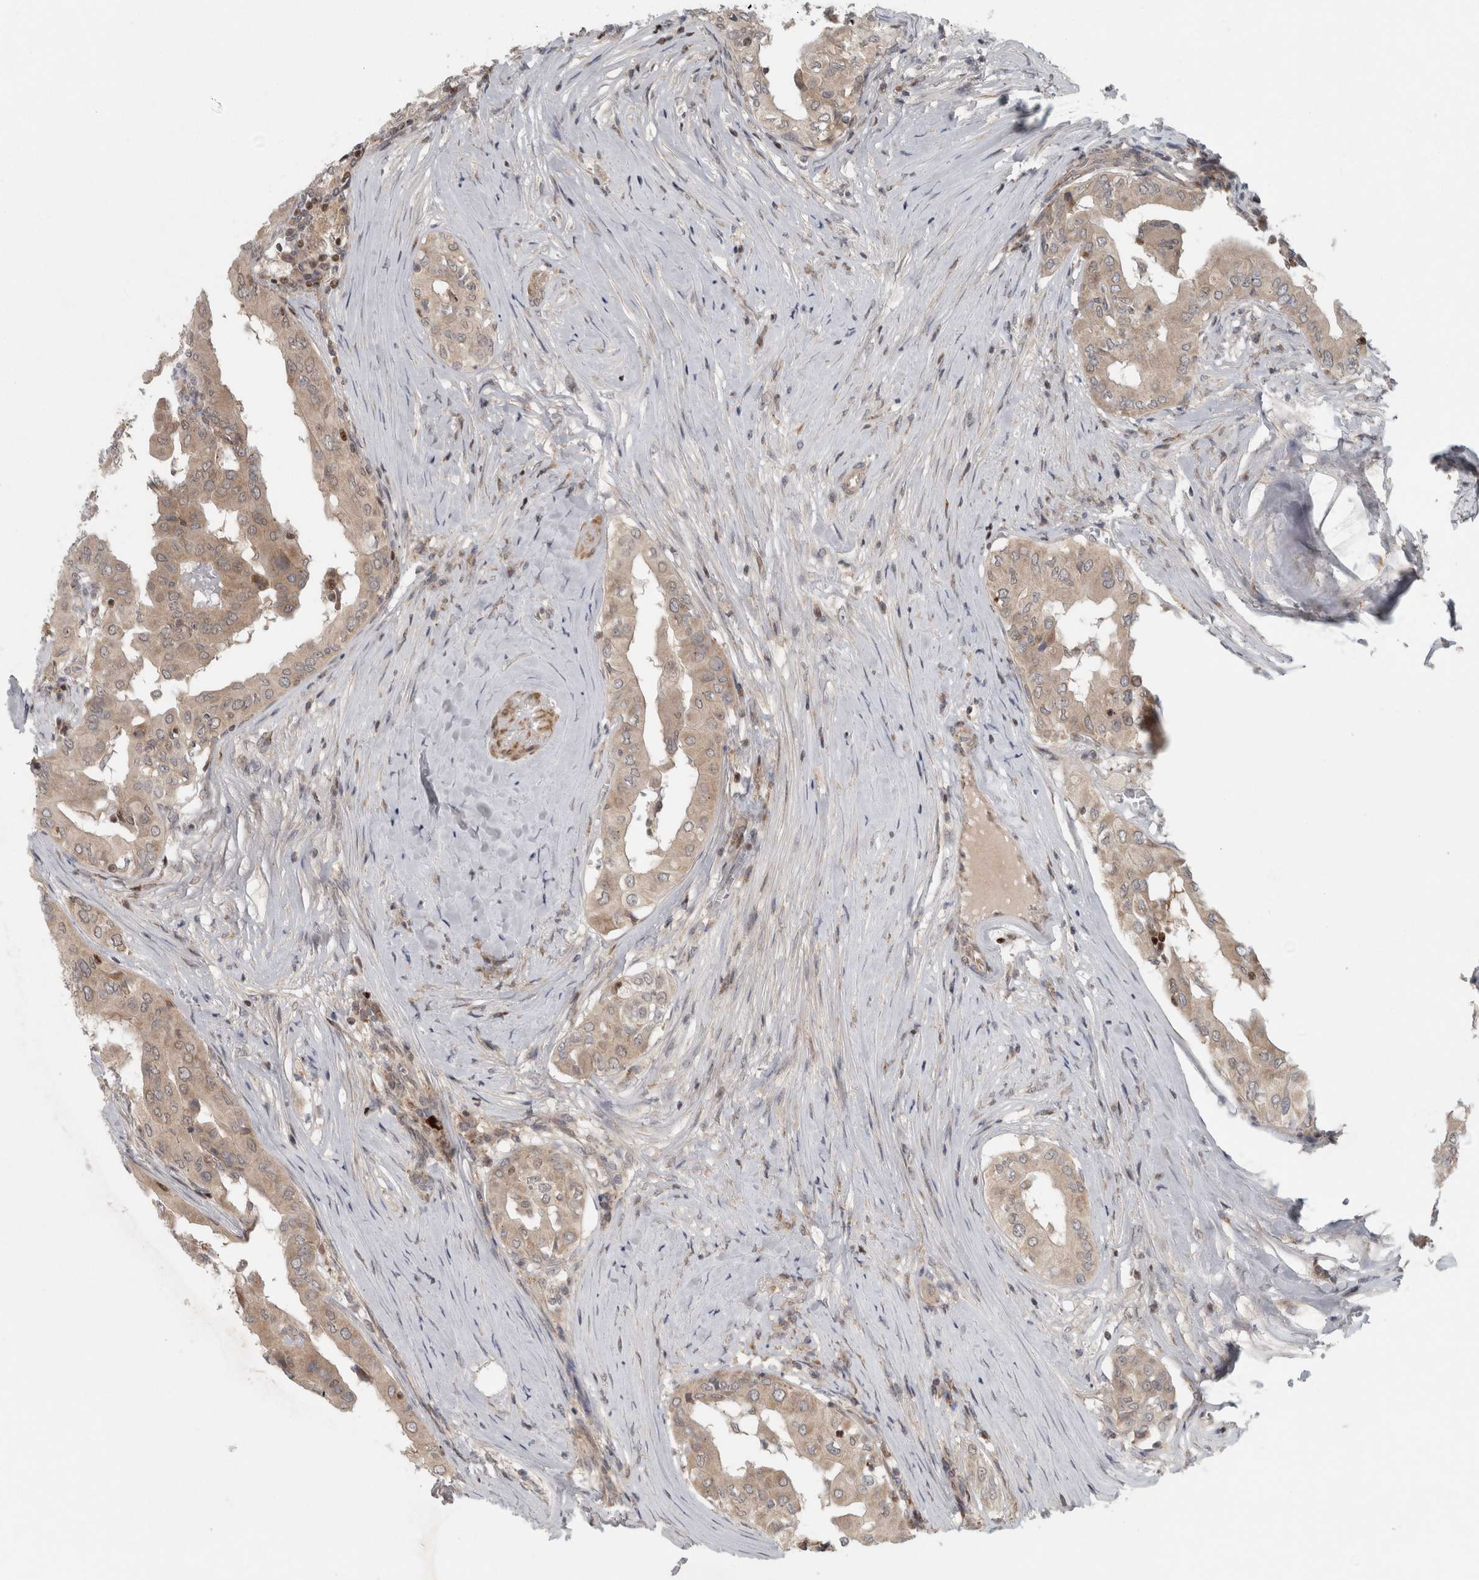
{"staining": {"intensity": "weak", "quantity": ">75%", "location": "cytoplasmic/membranous,nuclear"}, "tissue": "thyroid cancer", "cell_type": "Tumor cells", "image_type": "cancer", "snomed": [{"axis": "morphology", "description": "Papillary adenocarcinoma, NOS"}, {"axis": "topography", "description": "Thyroid gland"}], "caption": "Thyroid cancer (papillary adenocarcinoma) was stained to show a protein in brown. There is low levels of weak cytoplasmic/membranous and nuclear expression in about >75% of tumor cells.", "gene": "KDM8", "patient": {"sex": "male", "age": 33}}